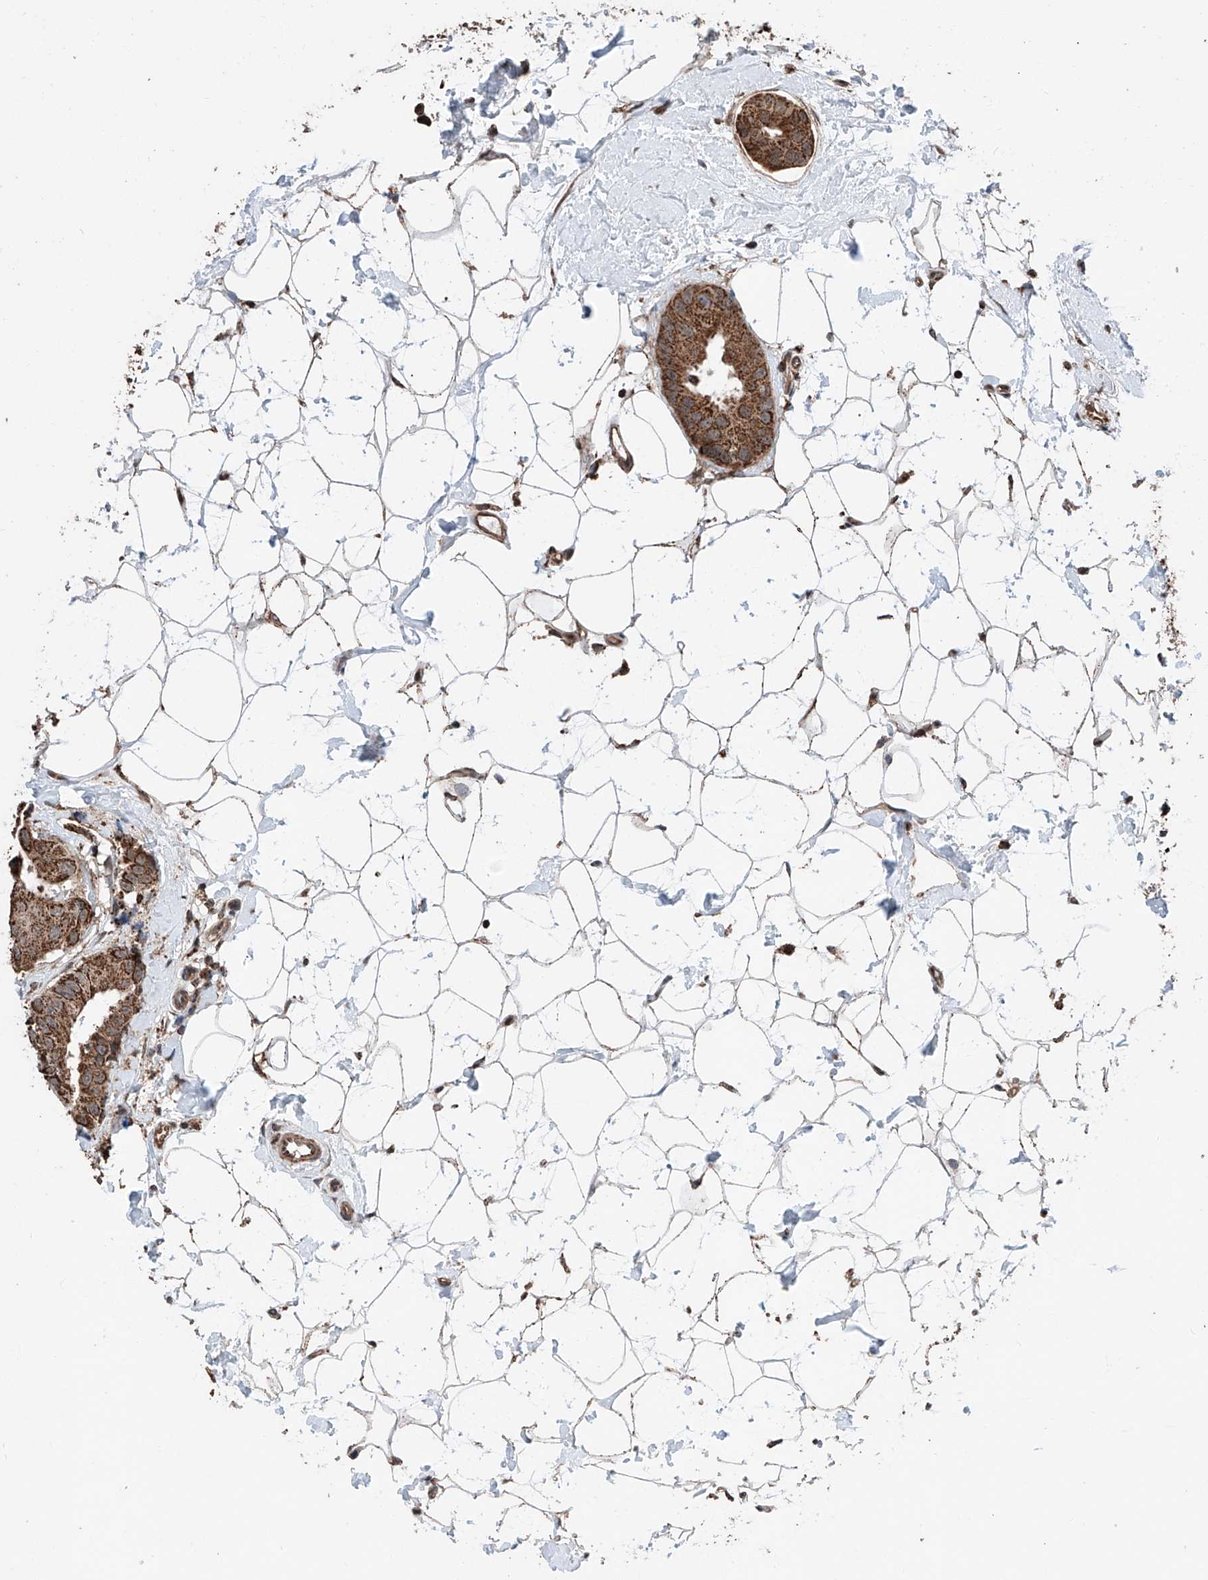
{"staining": {"intensity": "strong", "quantity": ">75%", "location": "cytoplasmic/membranous"}, "tissue": "breast cancer", "cell_type": "Tumor cells", "image_type": "cancer", "snomed": [{"axis": "morphology", "description": "Normal tissue, NOS"}, {"axis": "morphology", "description": "Duct carcinoma"}, {"axis": "topography", "description": "Breast"}], "caption": "A brown stain labels strong cytoplasmic/membranous staining of a protein in human breast cancer (invasive ductal carcinoma) tumor cells.", "gene": "ZNF445", "patient": {"sex": "female", "age": 39}}